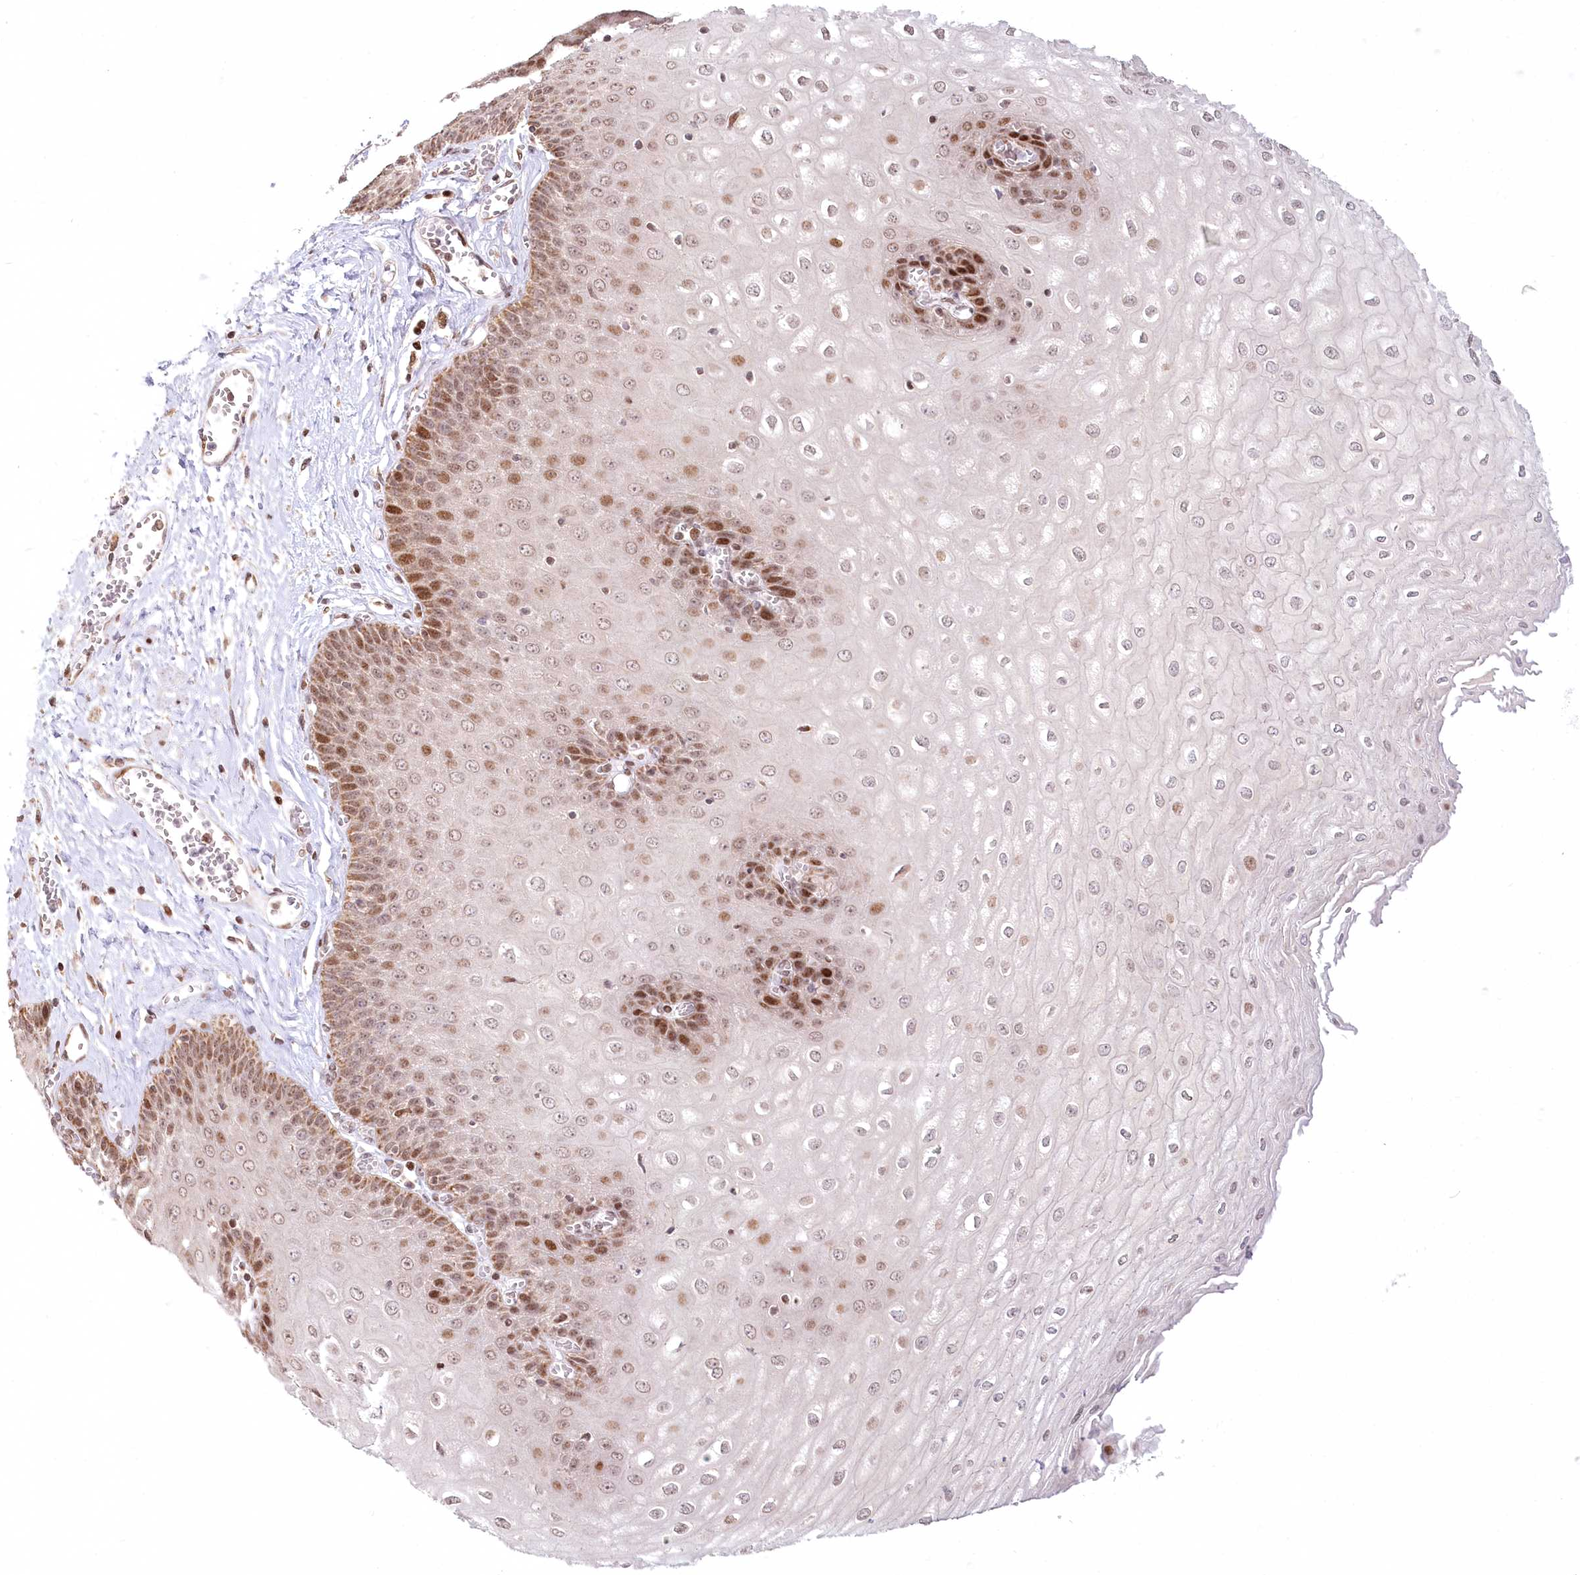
{"staining": {"intensity": "moderate", "quantity": "25%-75%", "location": "cytoplasmic/membranous,nuclear"}, "tissue": "esophagus", "cell_type": "Squamous epithelial cells", "image_type": "normal", "snomed": [{"axis": "morphology", "description": "Normal tissue, NOS"}, {"axis": "topography", "description": "Esophagus"}], "caption": "Esophagus stained with DAB (3,3'-diaminobenzidine) immunohistochemistry demonstrates medium levels of moderate cytoplasmic/membranous,nuclear positivity in approximately 25%-75% of squamous epithelial cells.", "gene": "PYURF", "patient": {"sex": "male", "age": 60}}